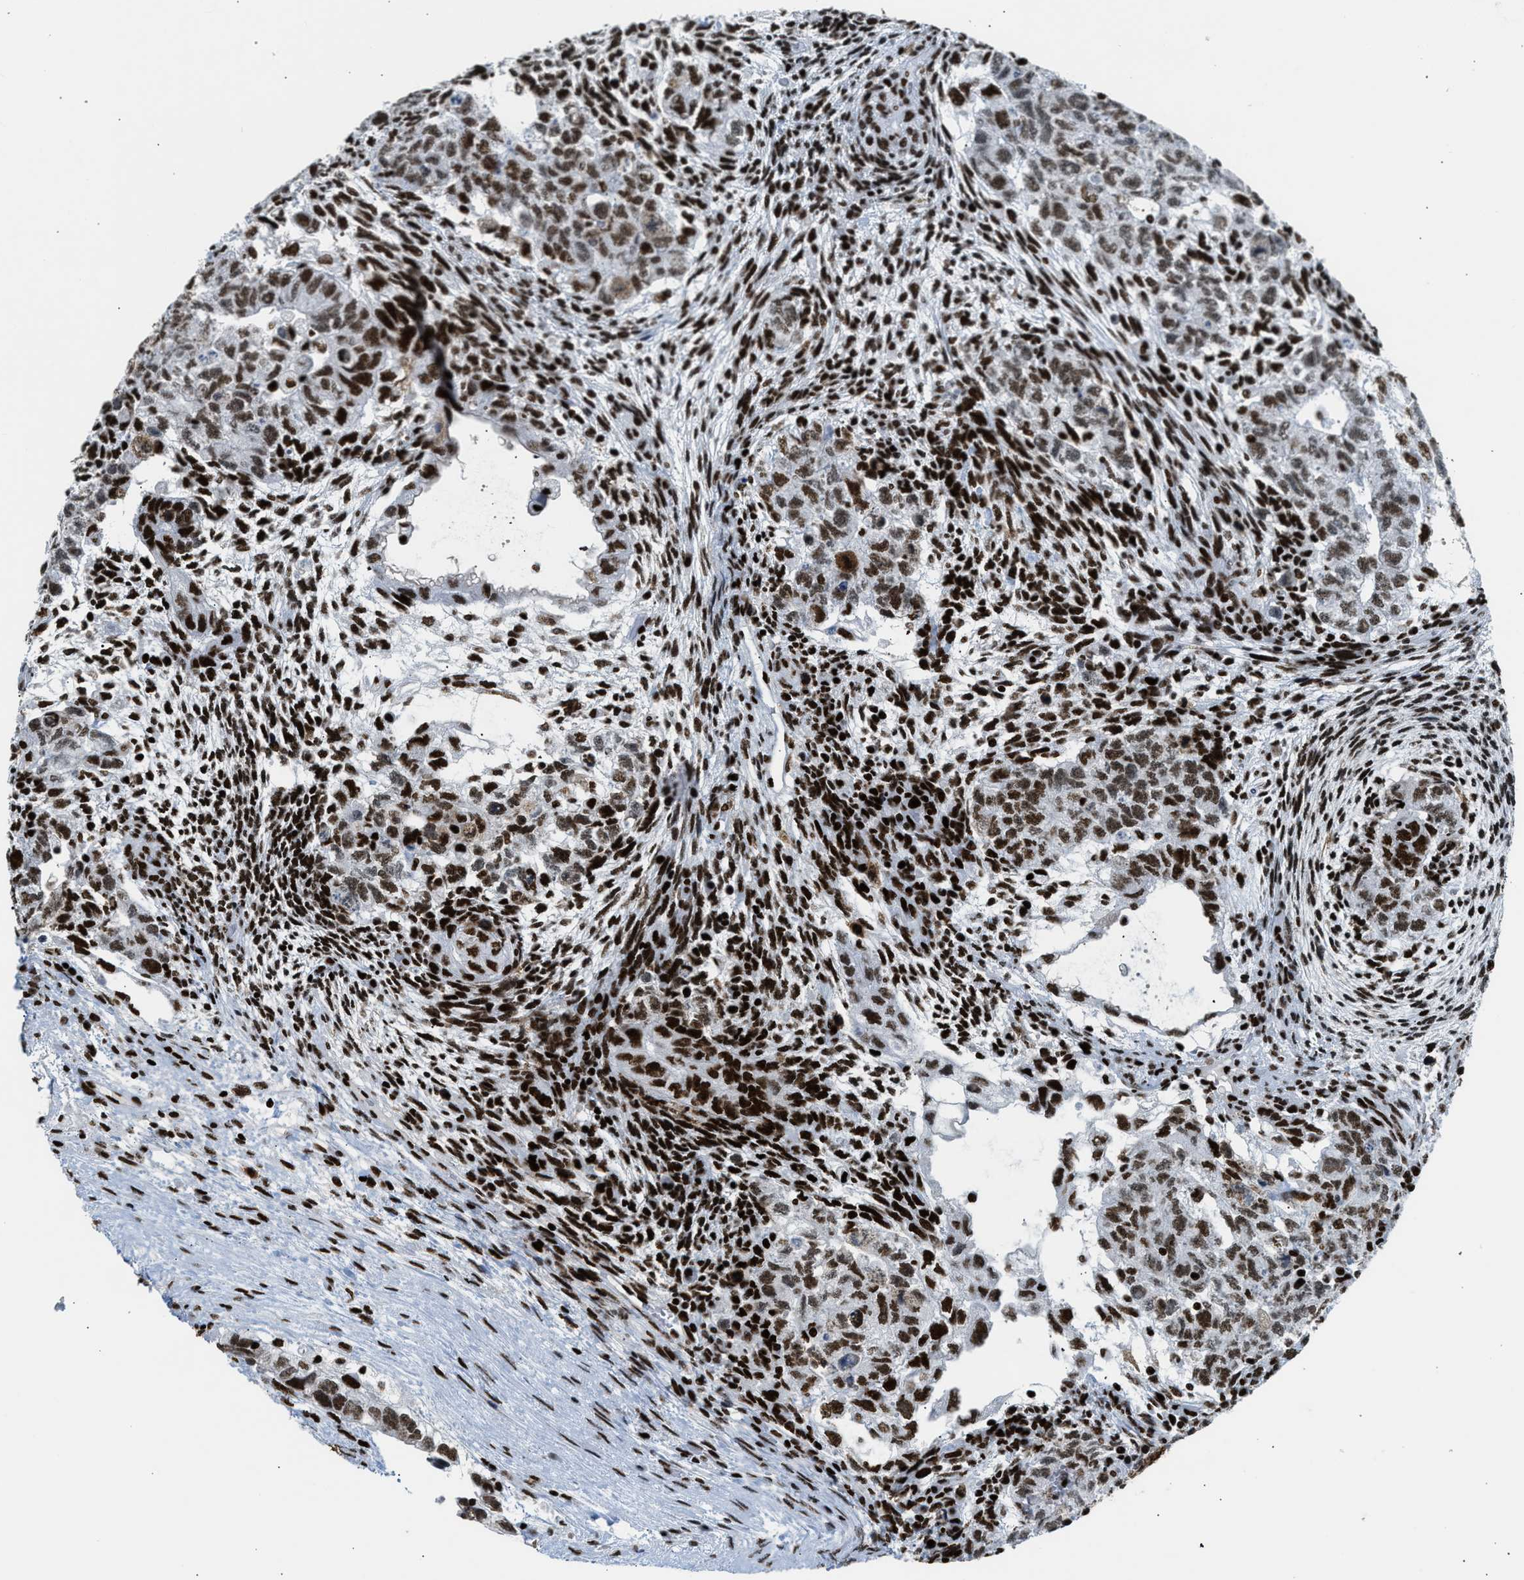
{"staining": {"intensity": "strong", "quantity": ">75%", "location": "nuclear"}, "tissue": "testis cancer", "cell_type": "Tumor cells", "image_type": "cancer", "snomed": [{"axis": "morphology", "description": "Normal tissue, NOS"}, {"axis": "morphology", "description": "Carcinoma, Embryonal, NOS"}, {"axis": "topography", "description": "Testis"}], "caption": "The histopathology image exhibits a brown stain indicating the presence of a protein in the nuclear of tumor cells in testis cancer.", "gene": "PIF1", "patient": {"sex": "male", "age": 36}}